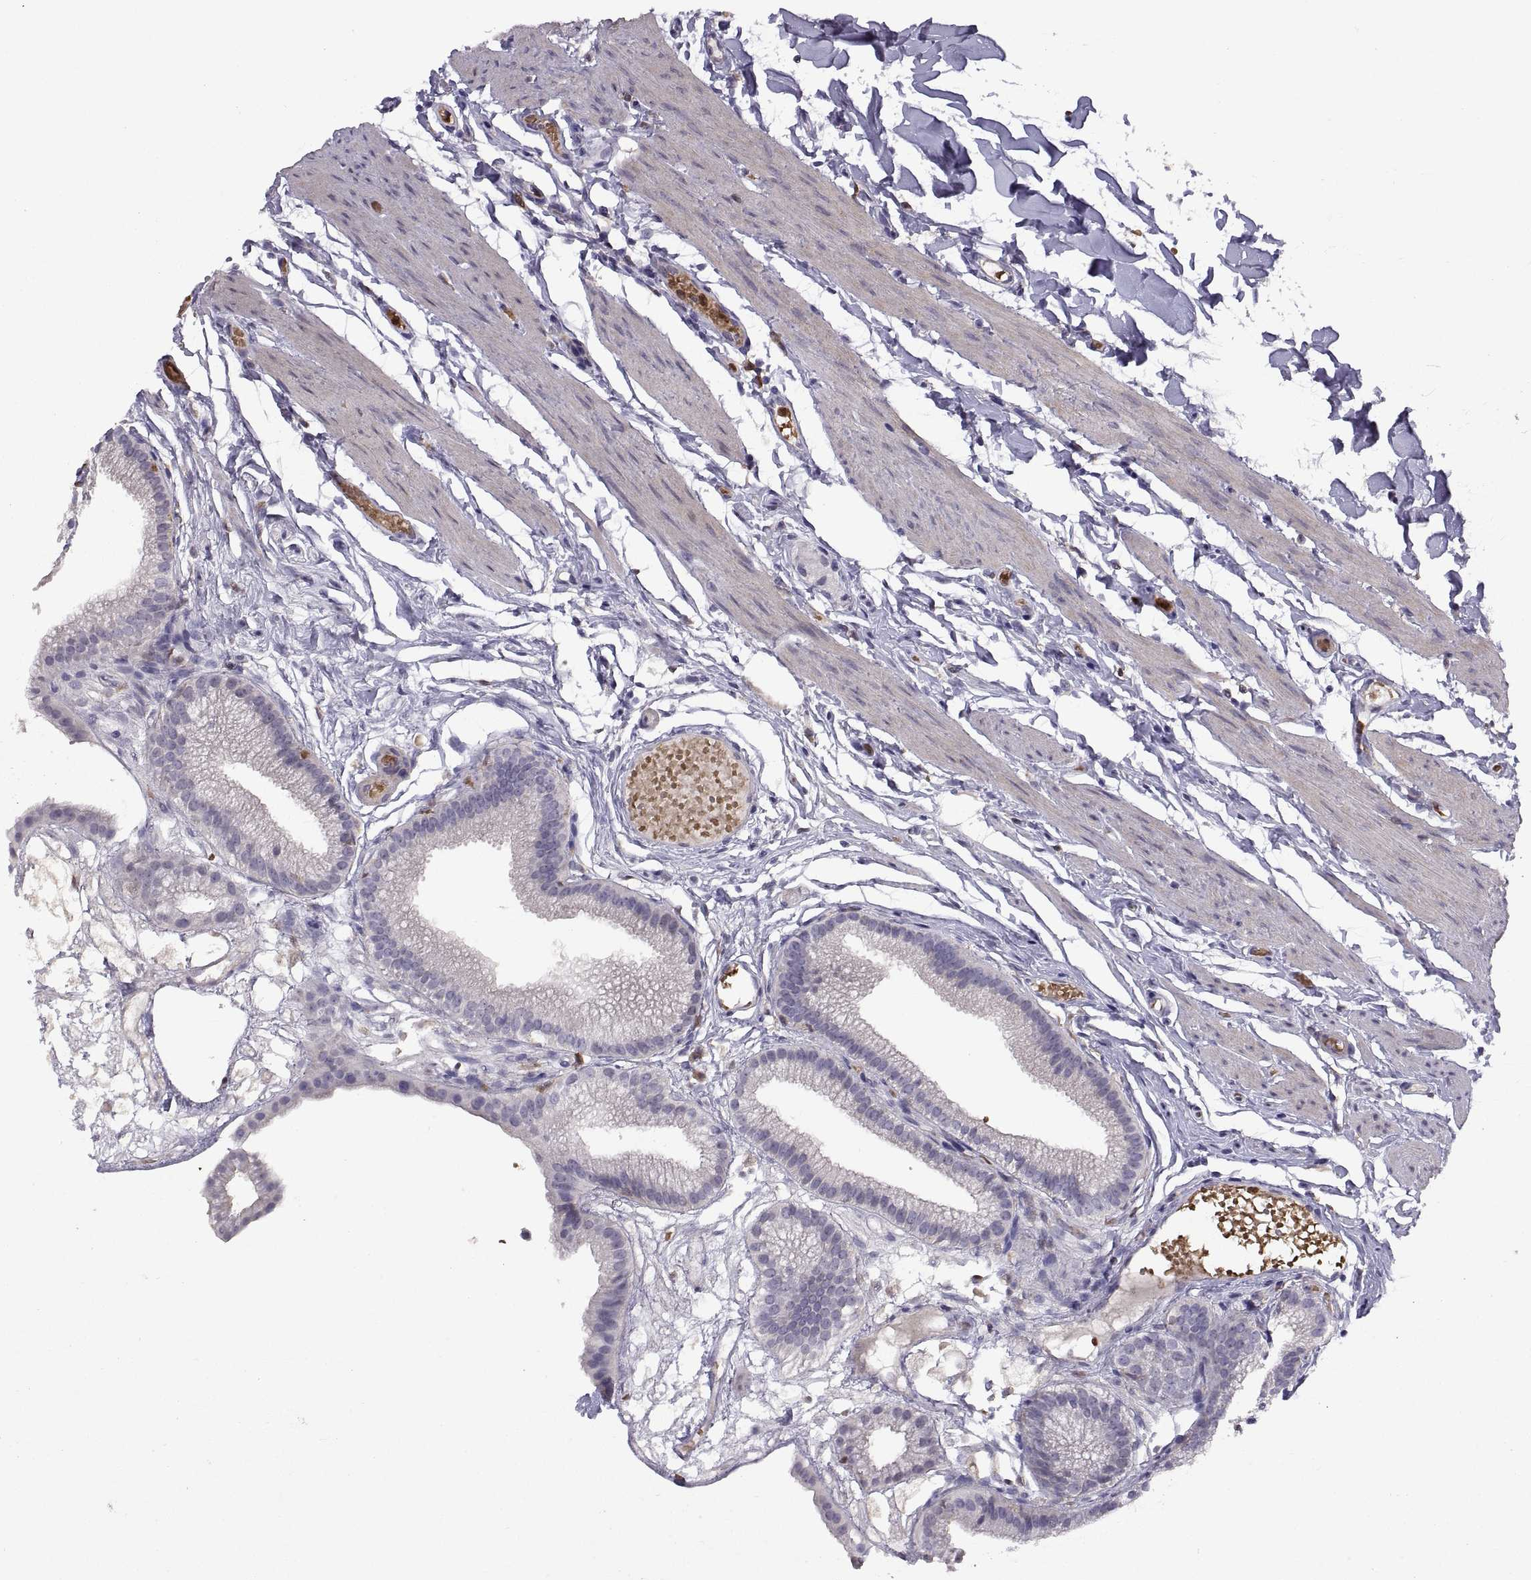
{"staining": {"intensity": "negative", "quantity": "none", "location": "none"}, "tissue": "gallbladder", "cell_type": "Glandular cells", "image_type": "normal", "snomed": [{"axis": "morphology", "description": "Normal tissue, NOS"}, {"axis": "topography", "description": "Gallbladder"}], "caption": "Immunohistochemistry (IHC) micrograph of unremarkable gallbladder: human gallbladder stained with DAB displays no significant protein positivity in glandular cells. Brightfield microscopy of immunohistochemistry (IHC) stained with DAB (3,3'-diaminobenzidine) (brown) and hematoxylin (blue), captured at high magnification.", "gene": "DOK3", "patient": {"sex": "female", "age": 45}}